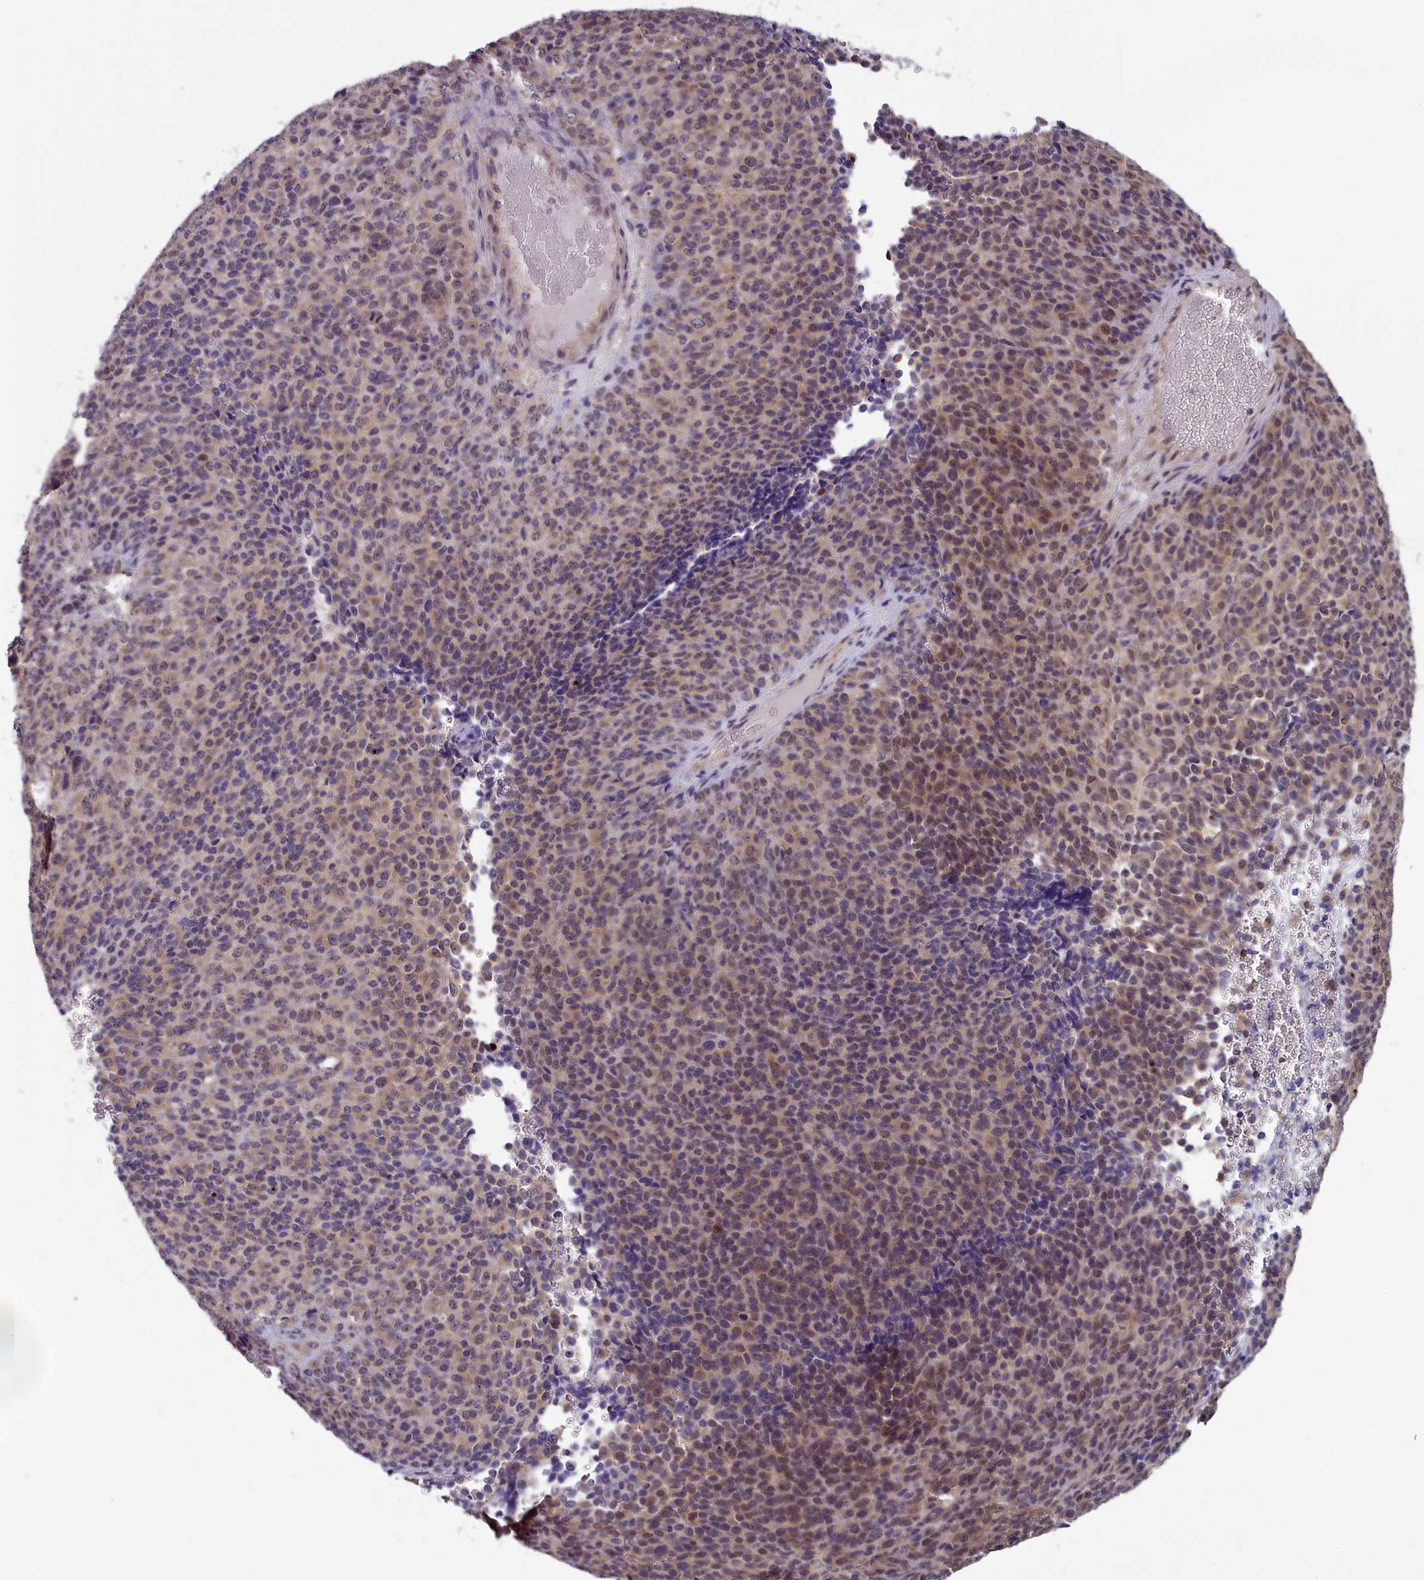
{"staining": {"intensity": "weak", "quantity": "25%-75%", "location": "cytoplasmic/membranous,nuclear"}, "tissue": "melanoma", "cell_type": "Tumor cells", "image_type": "cancer", "snomed": [{"axis": "morphology", "description": "Malignant melanoma, Metastatic site"}, {"axis": "topography", "description": "Brain"}], "caption": "This image exhibits malignant melanoma (metastatic site) stained with IHC to label a protein in brown. The cytoplasmic/membranous and nuclear of tumor cells show weak positivity for the protein. Nuclei are counter-stained blue.", "gene": "MRI1", "patient": {"sex": "female", "age": 56}}